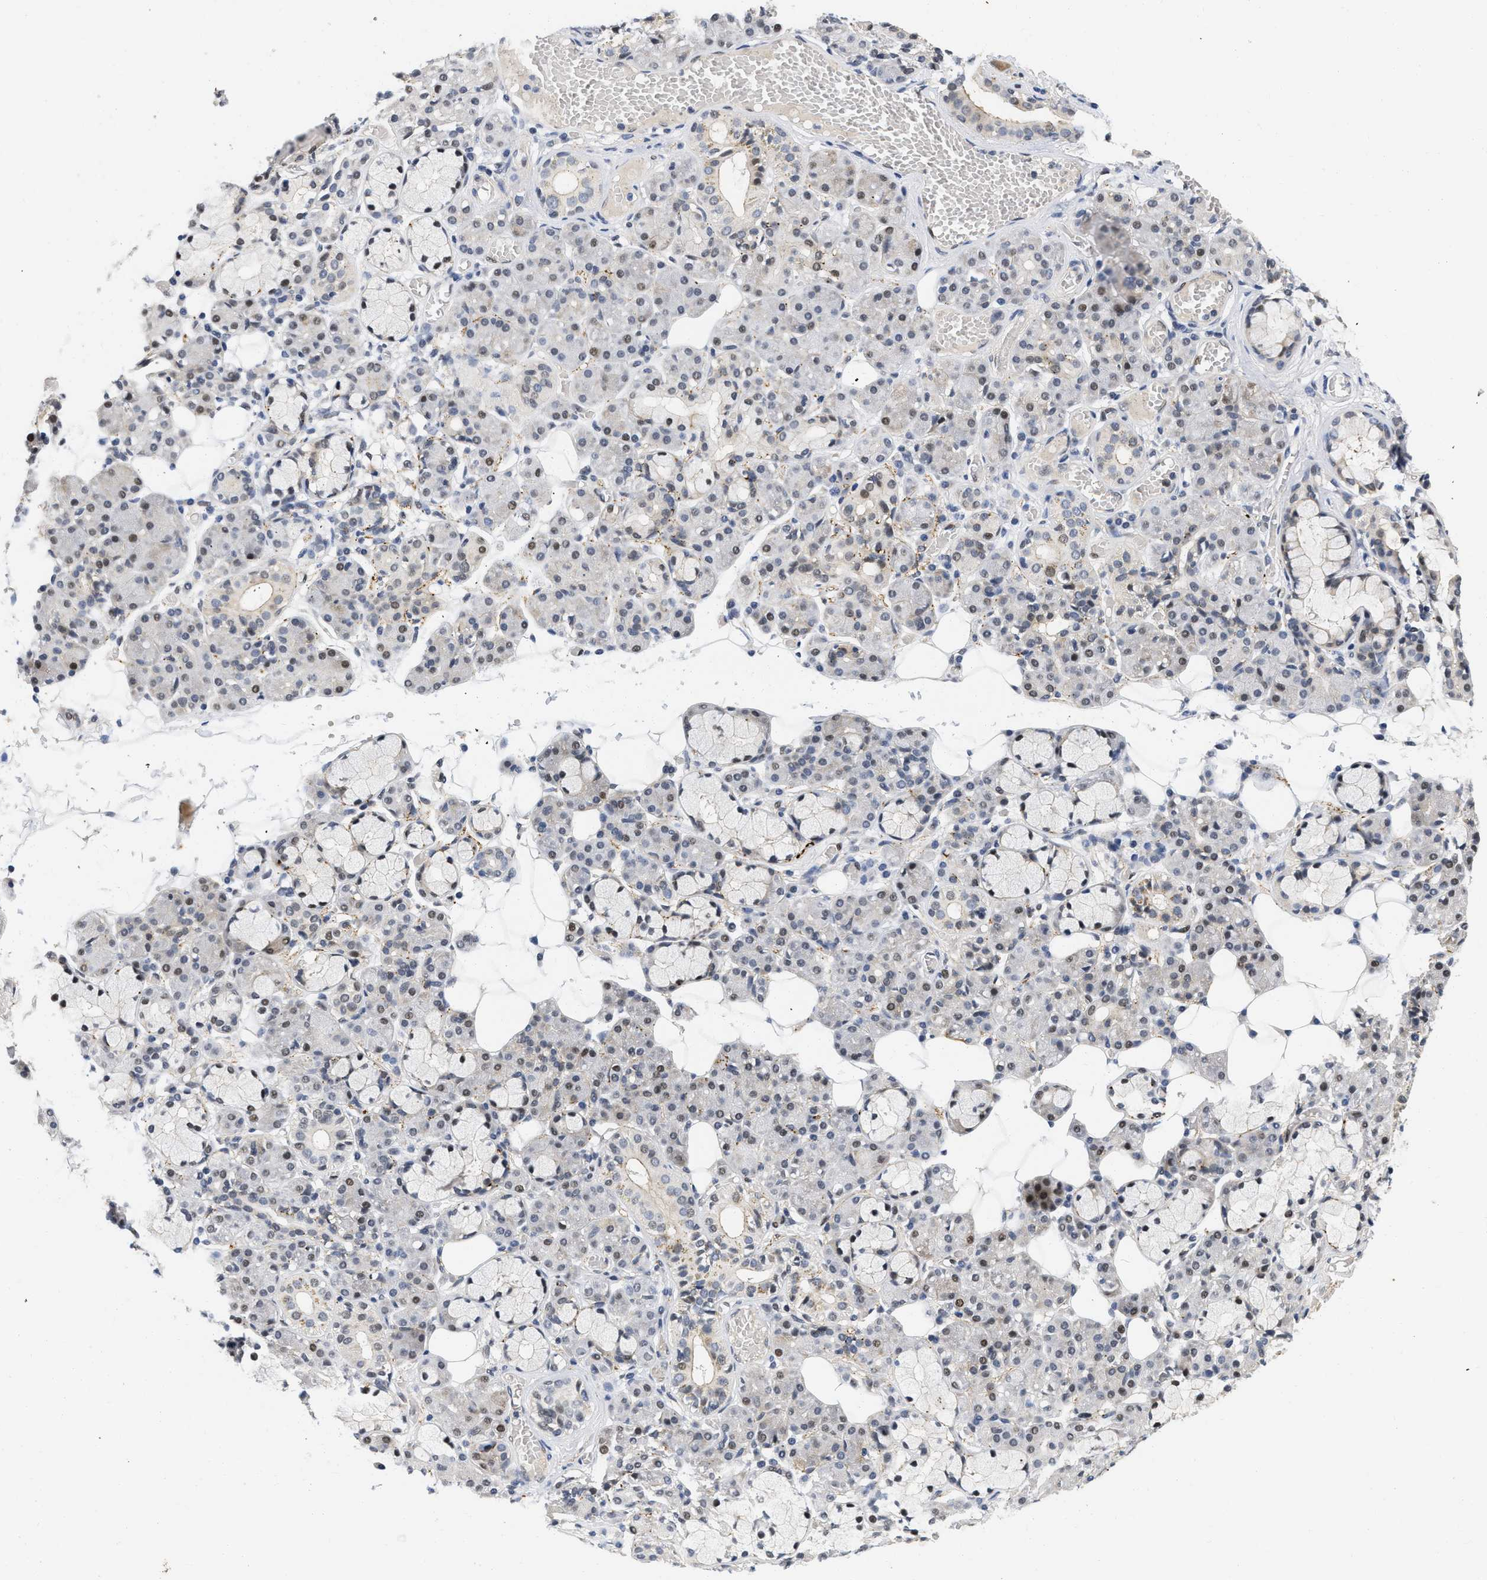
{"staining": {"intensity": "moderate", "quantity": "<25%", "location": "nuclear"}, "tissue": "salivary gland", "cell_type": "Glandular cells", "image_type": "normal", "snomed": [{"axis": "morphology", "description": "Normal tissue, NOS"}, {"axis": "topography", "description": "Salivary gland"}], "caption": "This image exhibits immunohistochemistry staining of benign human salivary gland, with low moderate nuclear expression in about <25% of glandular cells.", "gene": "VIP", "patient": {"sex": "male", "age": 63}}